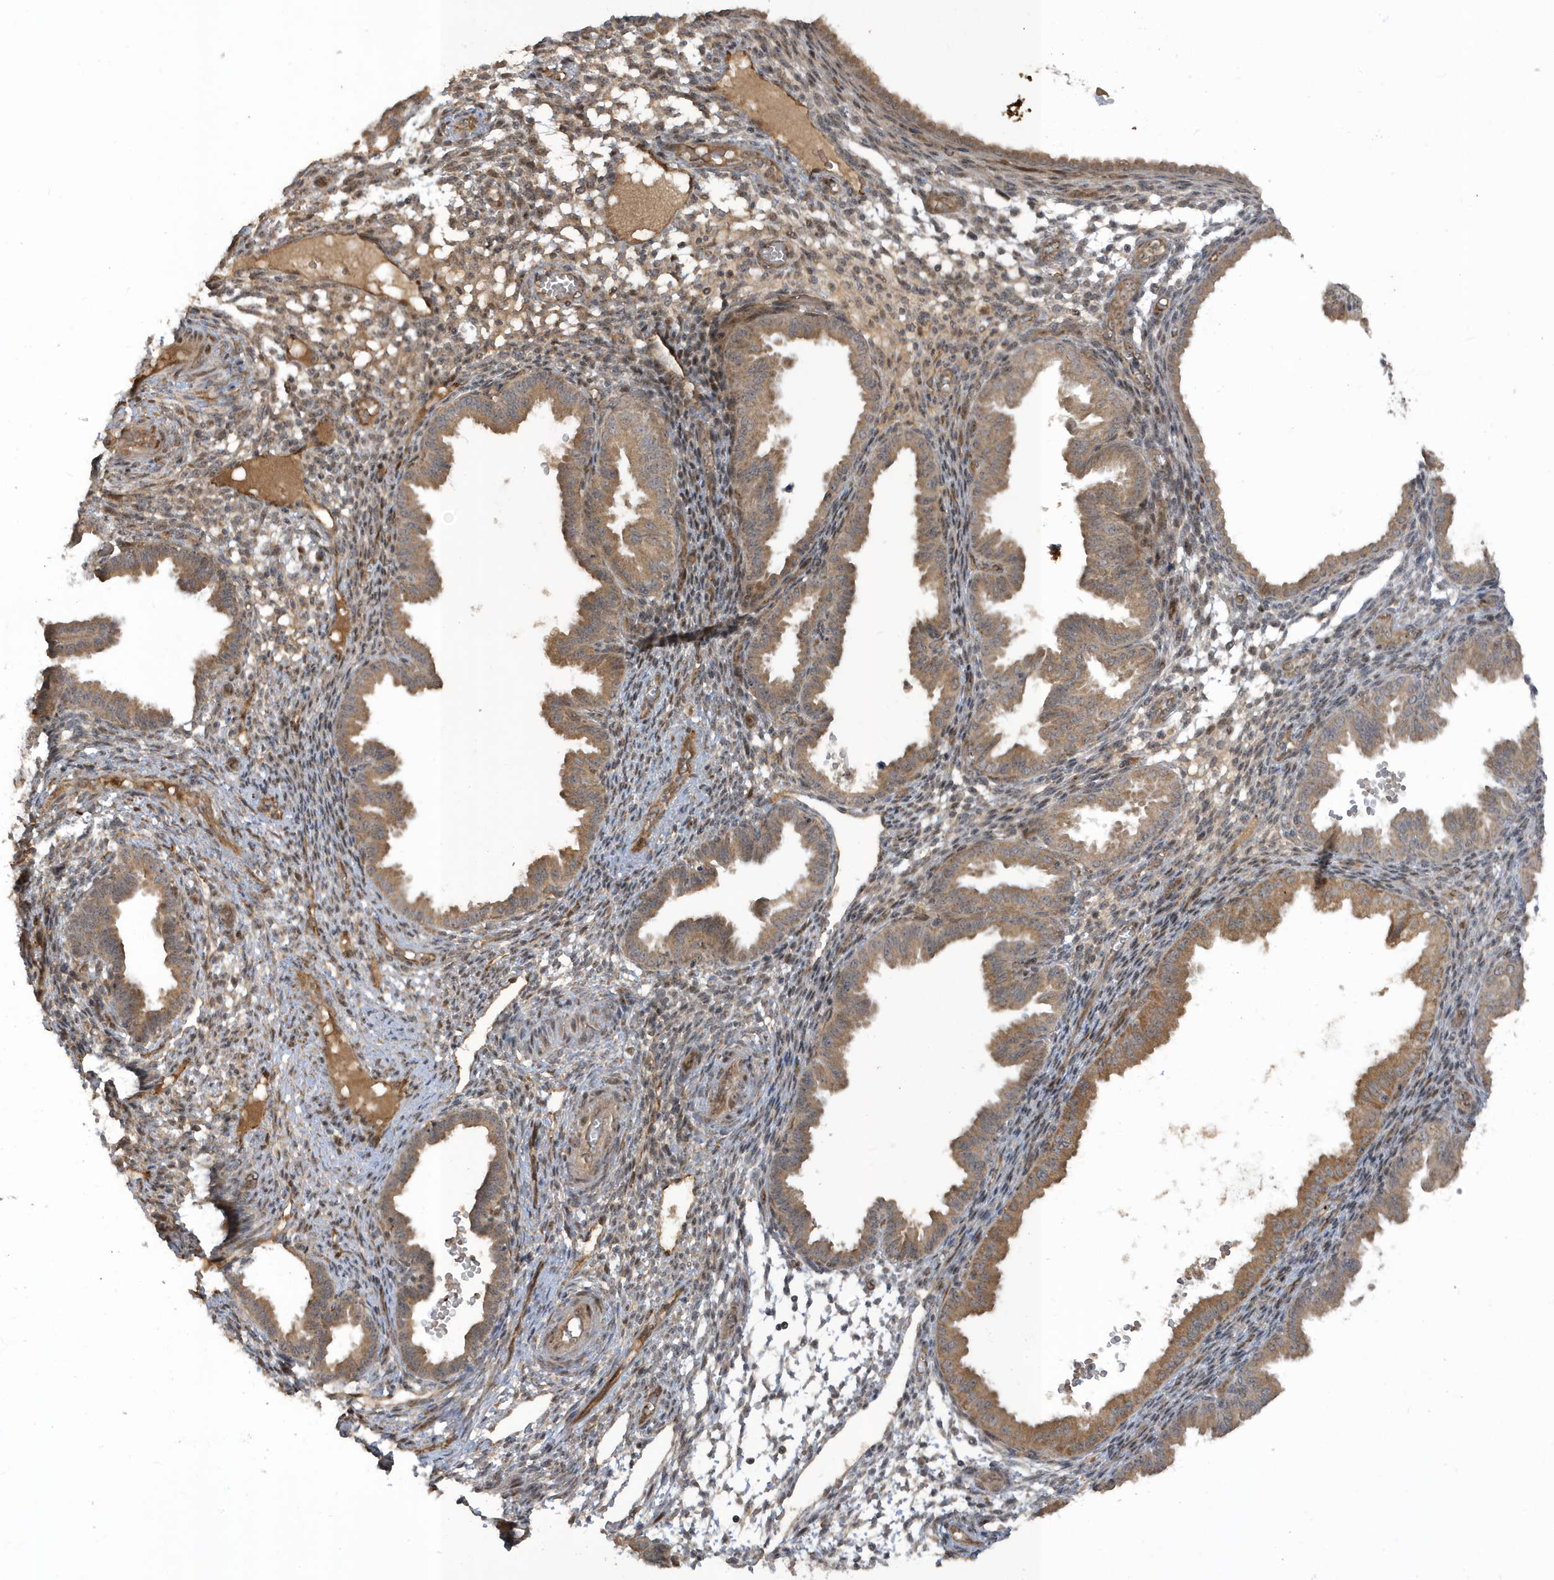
{"staining": {"intensity": "weak", "quantity": "25%-75%", "location": "cytoplasmic/membranous"}, "tissue": "endometrium", "cell_type": "Cells in endometrial stroma", "image_type": "normal", "snomed": [{"axis": "morphology", "description": "Normal tissue, NOS"}, {"axis": "topography", "description": "Endometrium"}], "caption": "Weak cytoplasmic/membranous protein staining is appreciated in about 25%-75% of cells in endometrial stroma in endometrium.", "gene": "ECM2", "patient": {"sex": "female", "age": 33}}